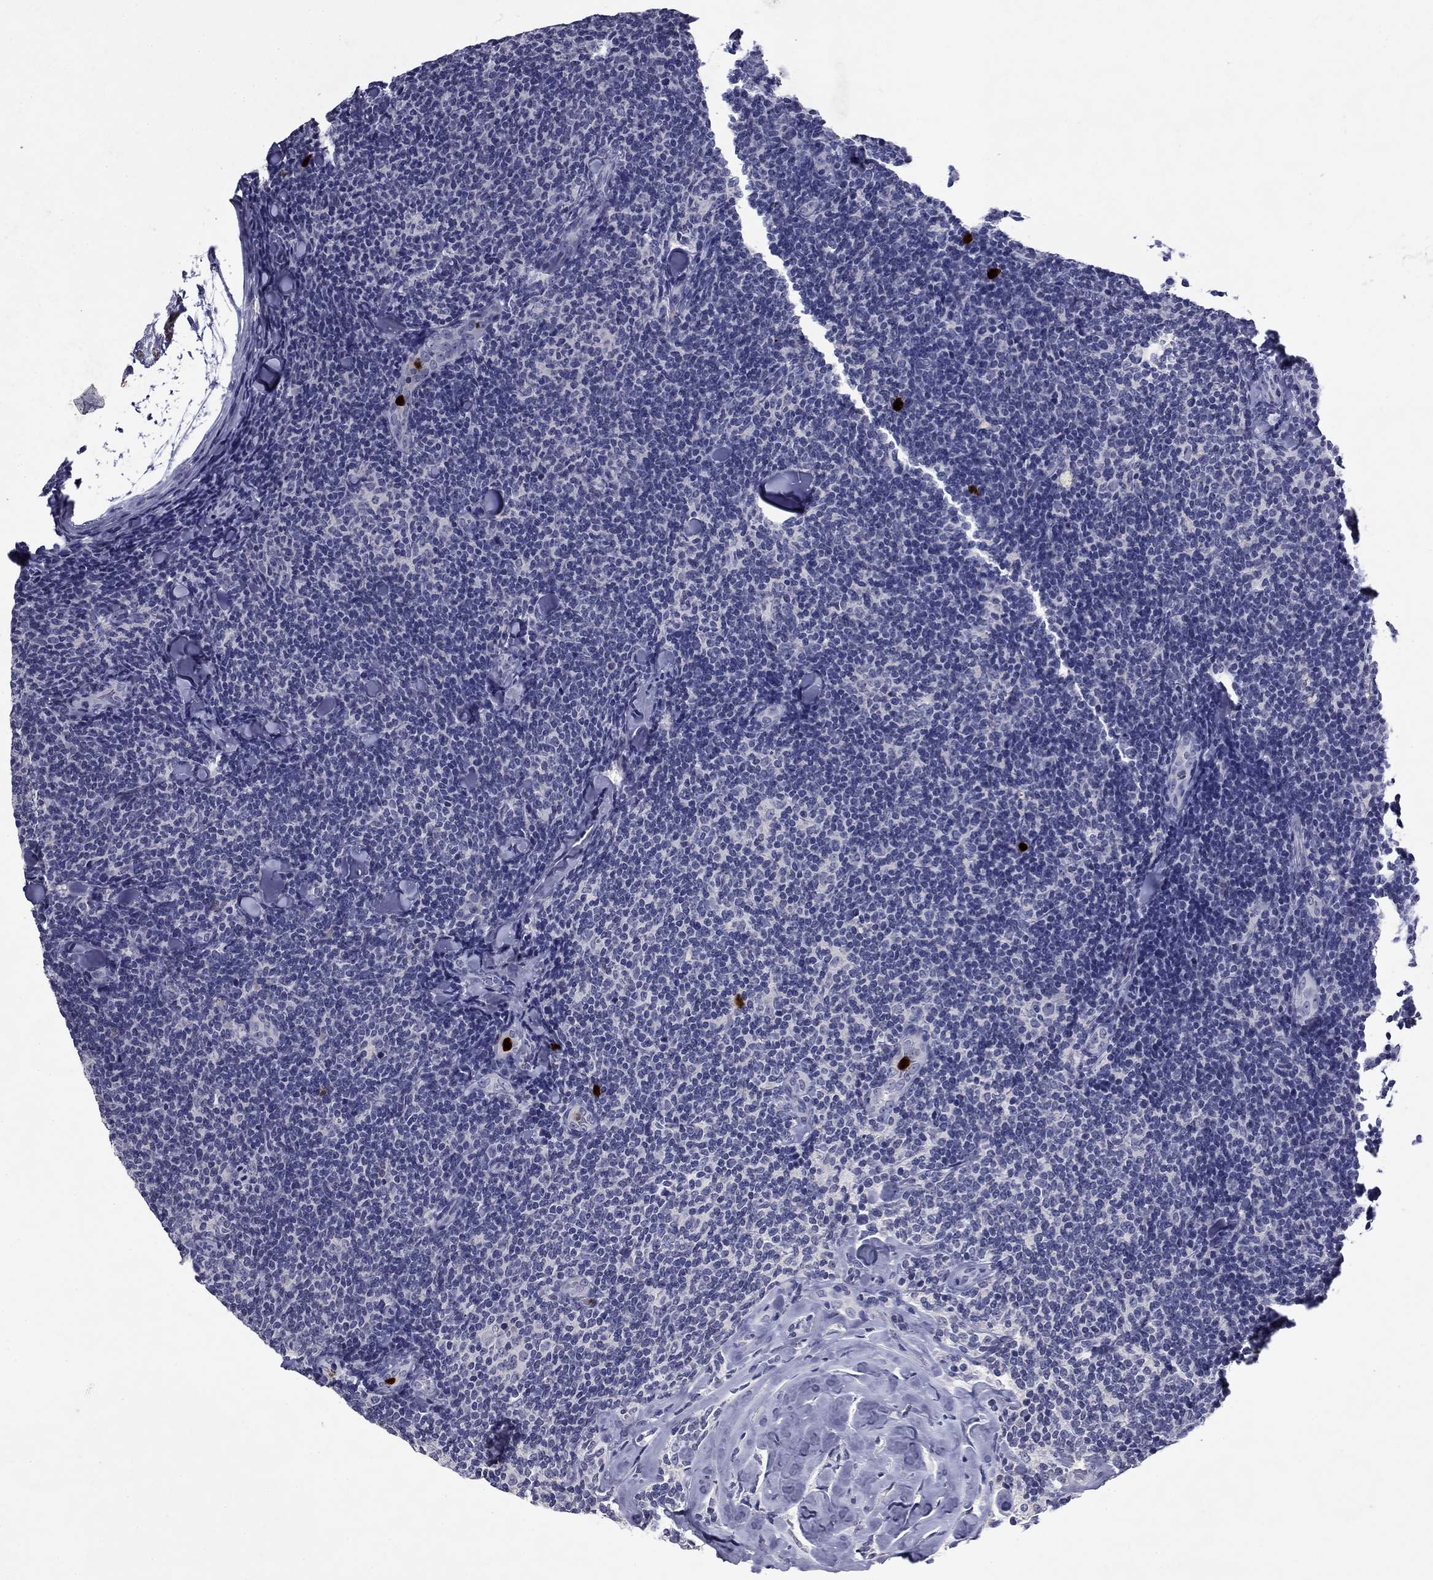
{"staining": {"intensity": "negative", "quantity": "none", "location": "none"}, "tissue": "lymphoma", "cell_type": "Tumor cells", "image_type": "cancer", "snomed": [{"axis": "morphology", "description": "Malignant lymphoma, non-Hodgkin's type, Low grade"}, {"axis": "topography", "description": "Lymph node"}], "caption": "Tumor cells are negative for brown protein staining in lymphoma.", "gene": "IRF5", "patient": {"sex": "female", "age": 56}}